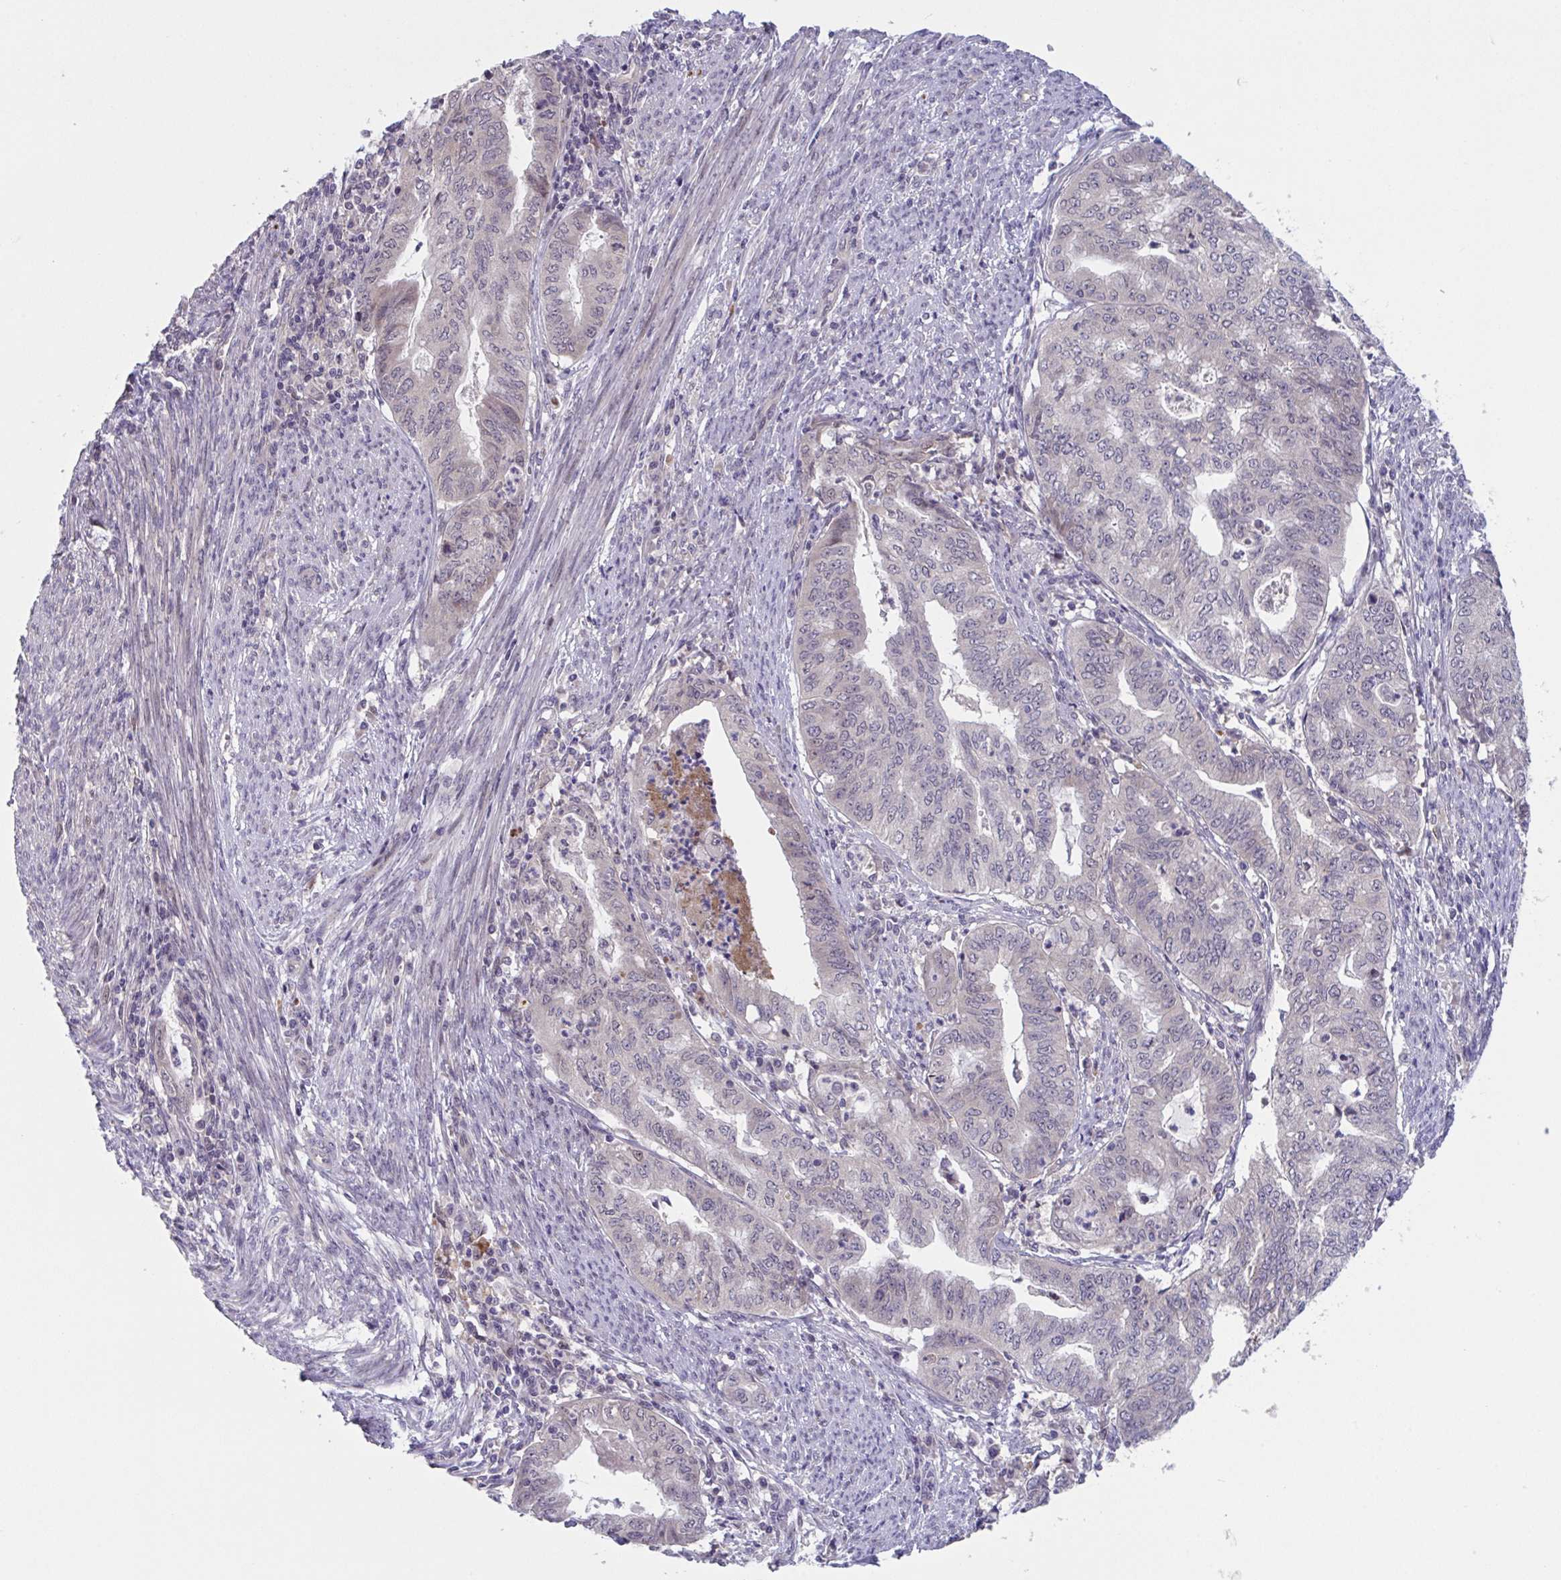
{"staining": {"intensity": "weak", "quantity": "<25%", "location": "nuclear"}, "tissue": "endometrial cancer", "cell_type": "Tumor cells", "image_type": "cancer", "snomed": [{"axis": "morphology", "description": "Adenocarcinoma, NOS"}, {"axis": "topography", "description": "Endometrium"}], "caption": "A high-resolution micrograph shows immunohistochemistry staining of endometrial adenocarcinoma, which displays no significant positivity in tumor cells.", "gene": "RIOK1", "patient": {"sex": "female", "age": 79}}